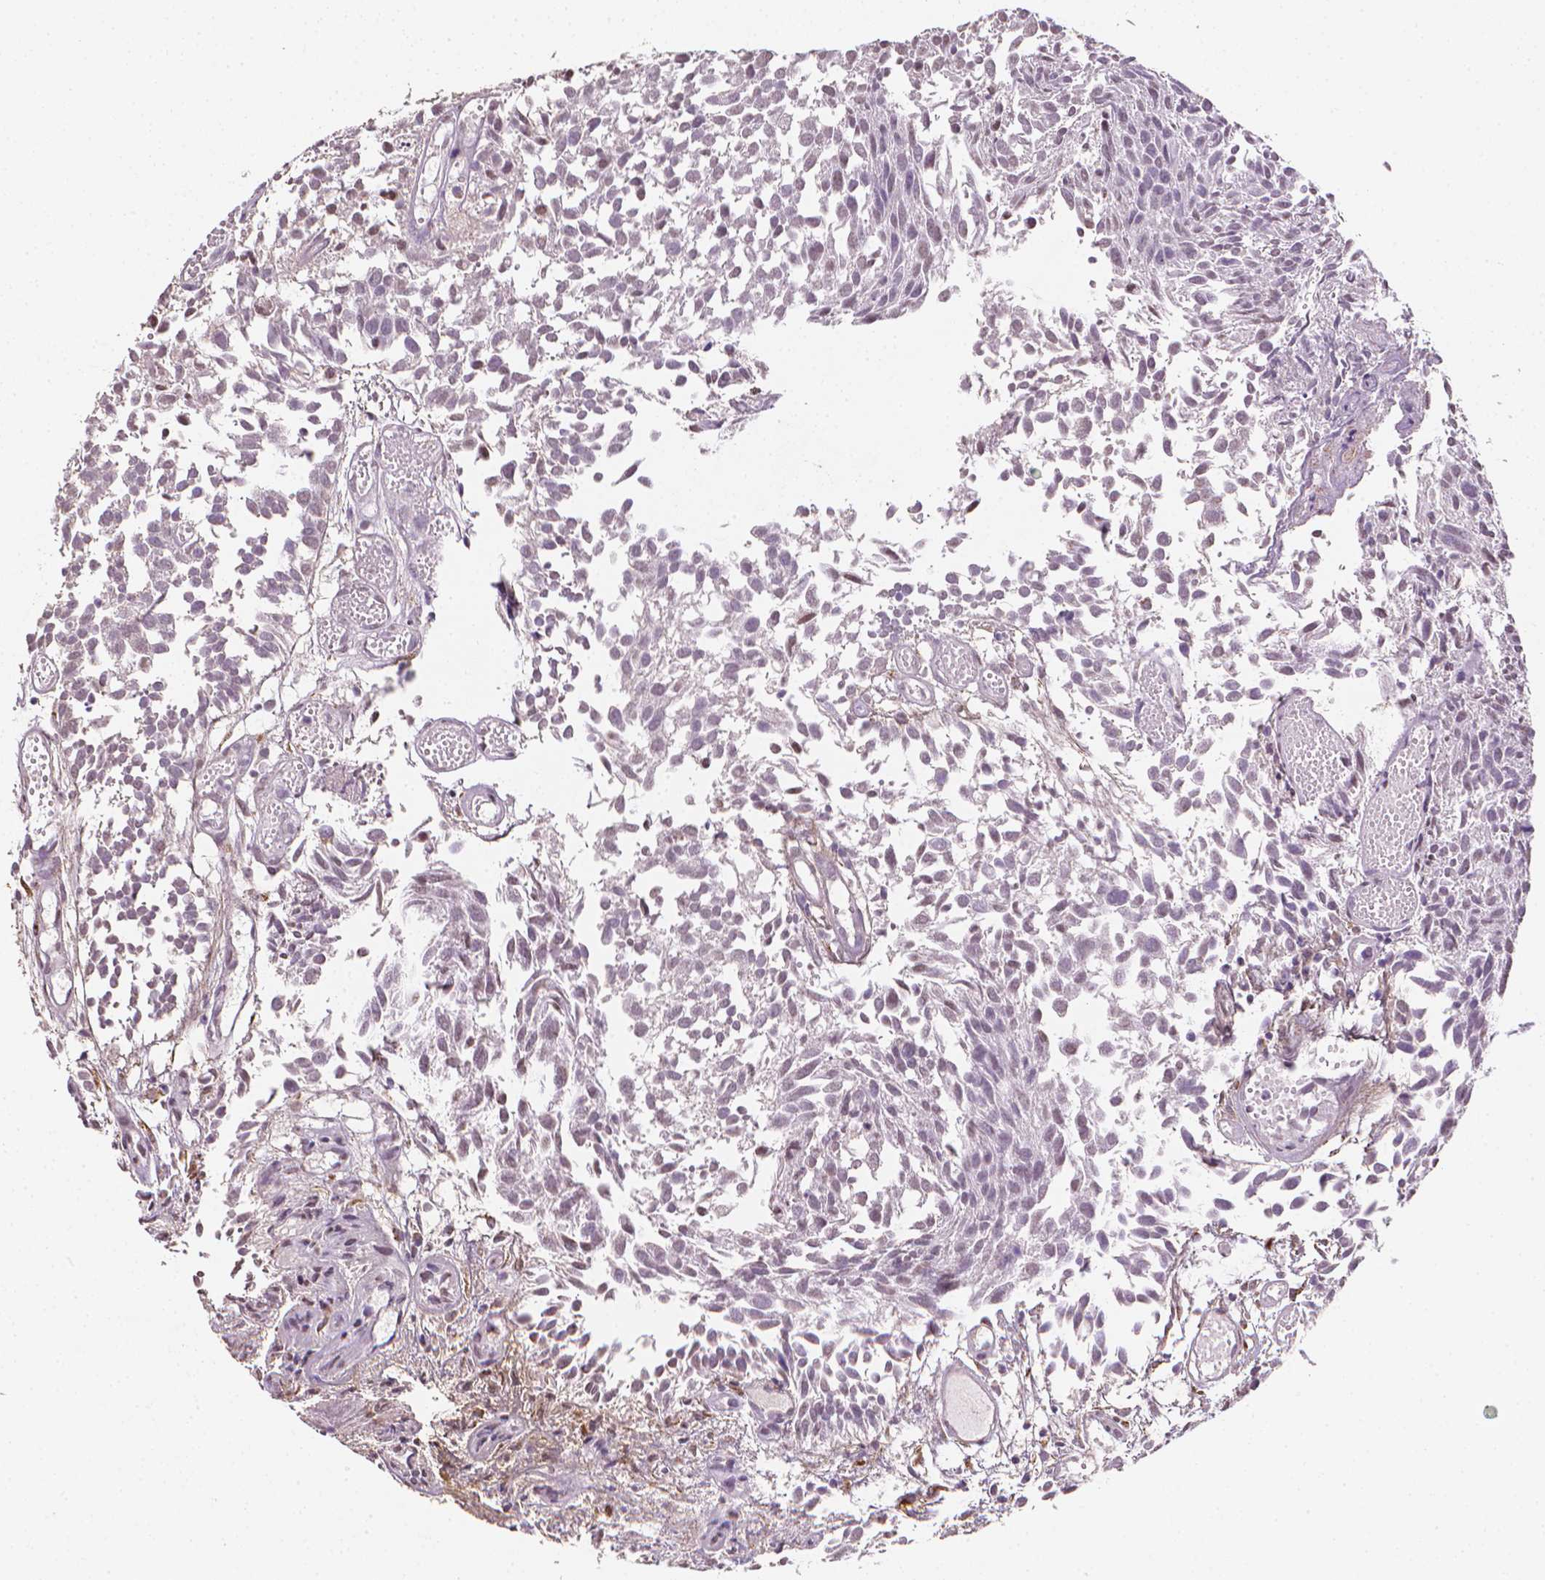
{"staining": {"intensity": "negative", "quantity": "none", "location": "none"}, "tissue": "urothelial cancer", "cell_type": "Tumor cells", "image_type": "cancer", "snomed": [{"axis": "morphology", "description": "Urothelial carcinoma, Low grade"}, {"axis": "topography", "description": "Urinary bladder"}], "caption": "Urothelial carcinoma (low-grade) was stained to show a protein in brown. There is no significant positivity in tumor cells. (DAB (3,3'-diaminobenzidine) IHC with hematoxylin counter stain).", "gene": "DCN", "patient": {"sex": "male", "age": 70}}